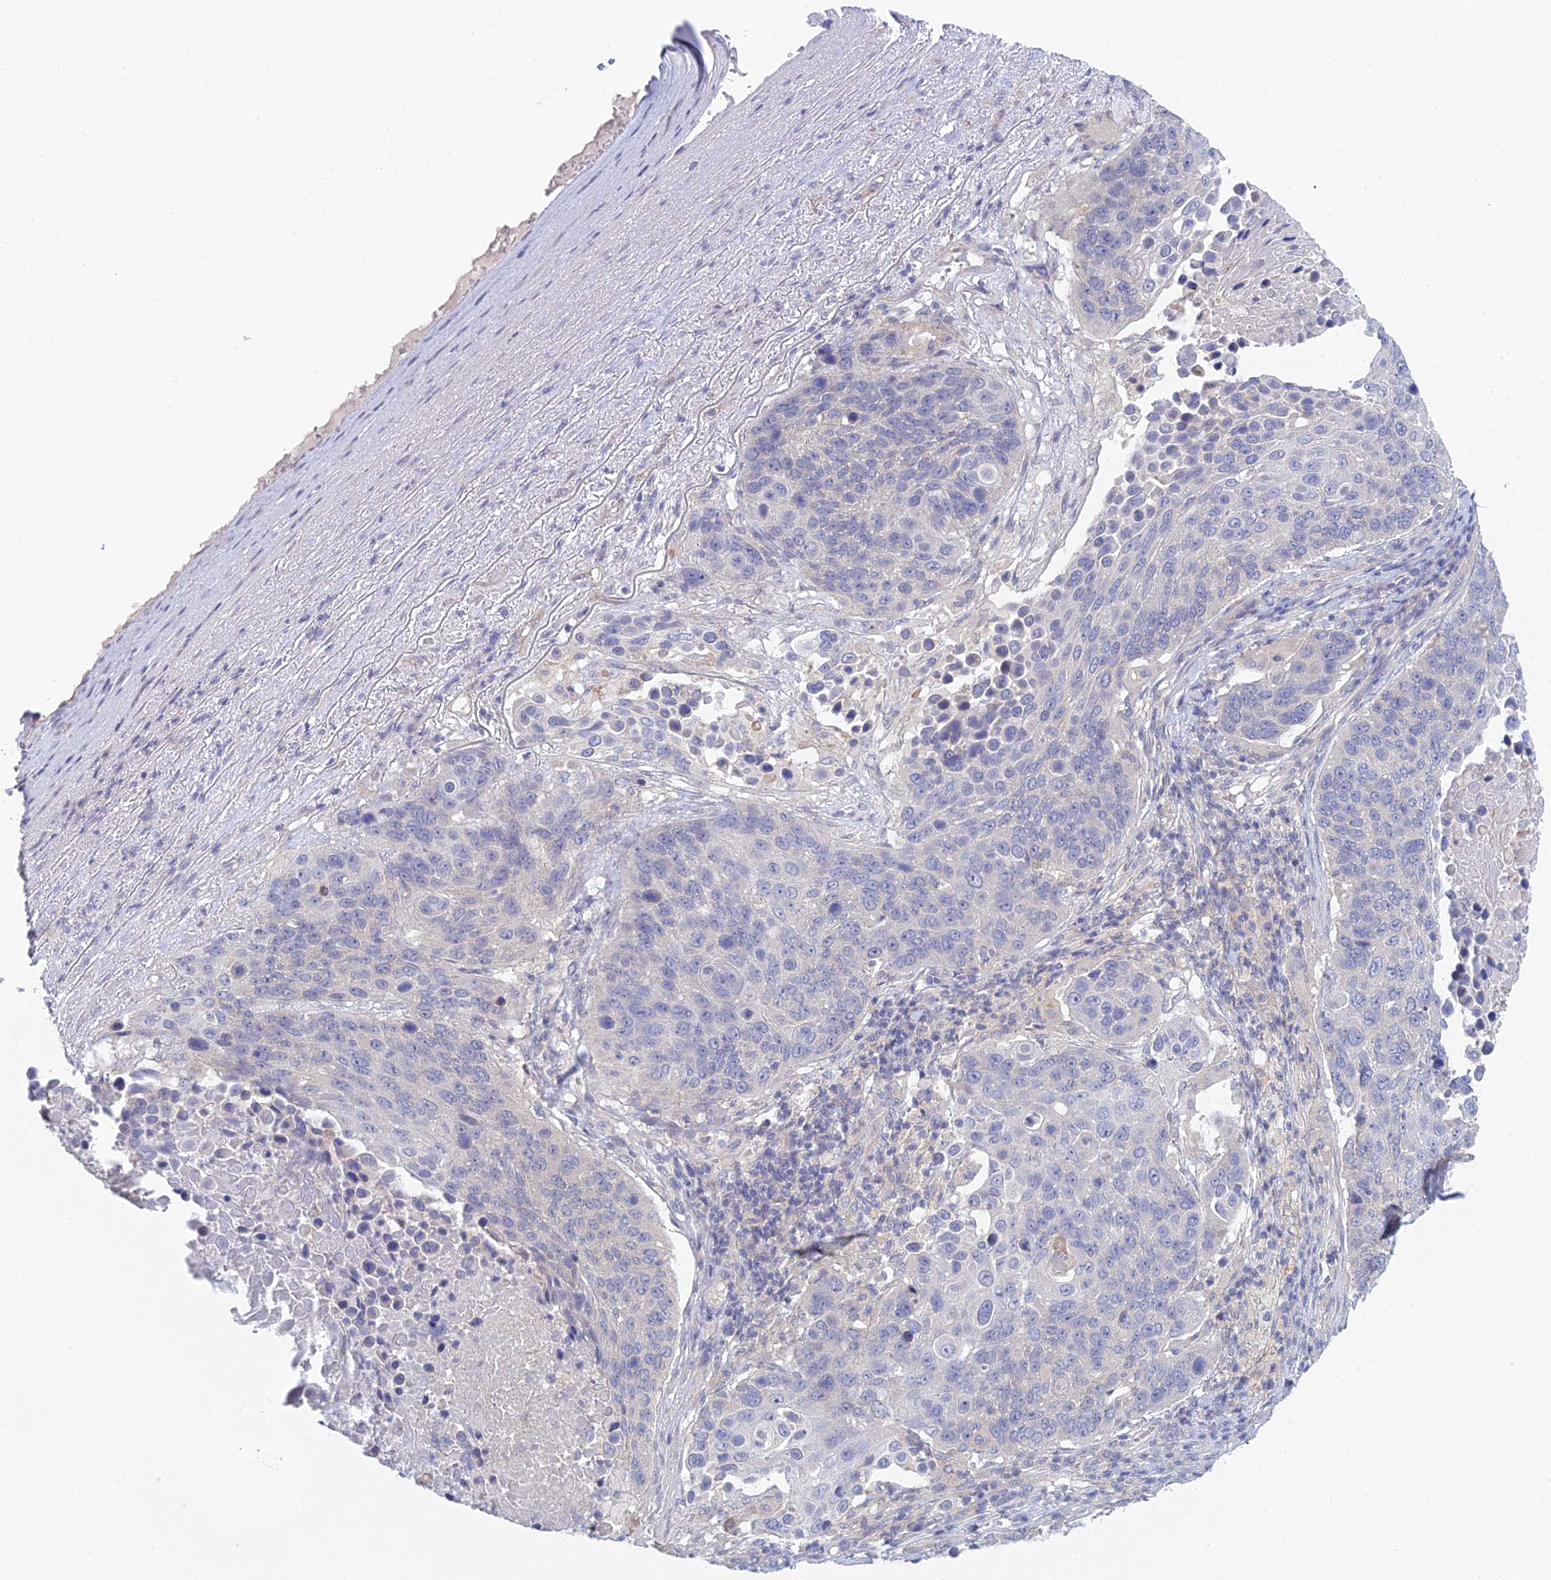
{"staining": {"intensity": "negative", "quantity": "none", "location": "none"}, "tissue": "lung cancer", "cell_type": "Tumor cells", "image_type": "cancer", "snomed": [{"axis": "morphology", "description": "Normal tissue, NOS"}, {"axis": "morphology", "description": "Squamous cell carcinoma, NOS"}, {"axis": "topography", "description": "Lymph node"}, {"axis": "topography", "description": "Lung"}], "caption": "This is a photomicrograph of immunohistochemistry staining of squamous cell carcinoma (lung), which shows no expression in tumor cells. Nuclei are stained in blue.", "gene": "METTL26", "patient": {"sex": "male", "age": 66}}